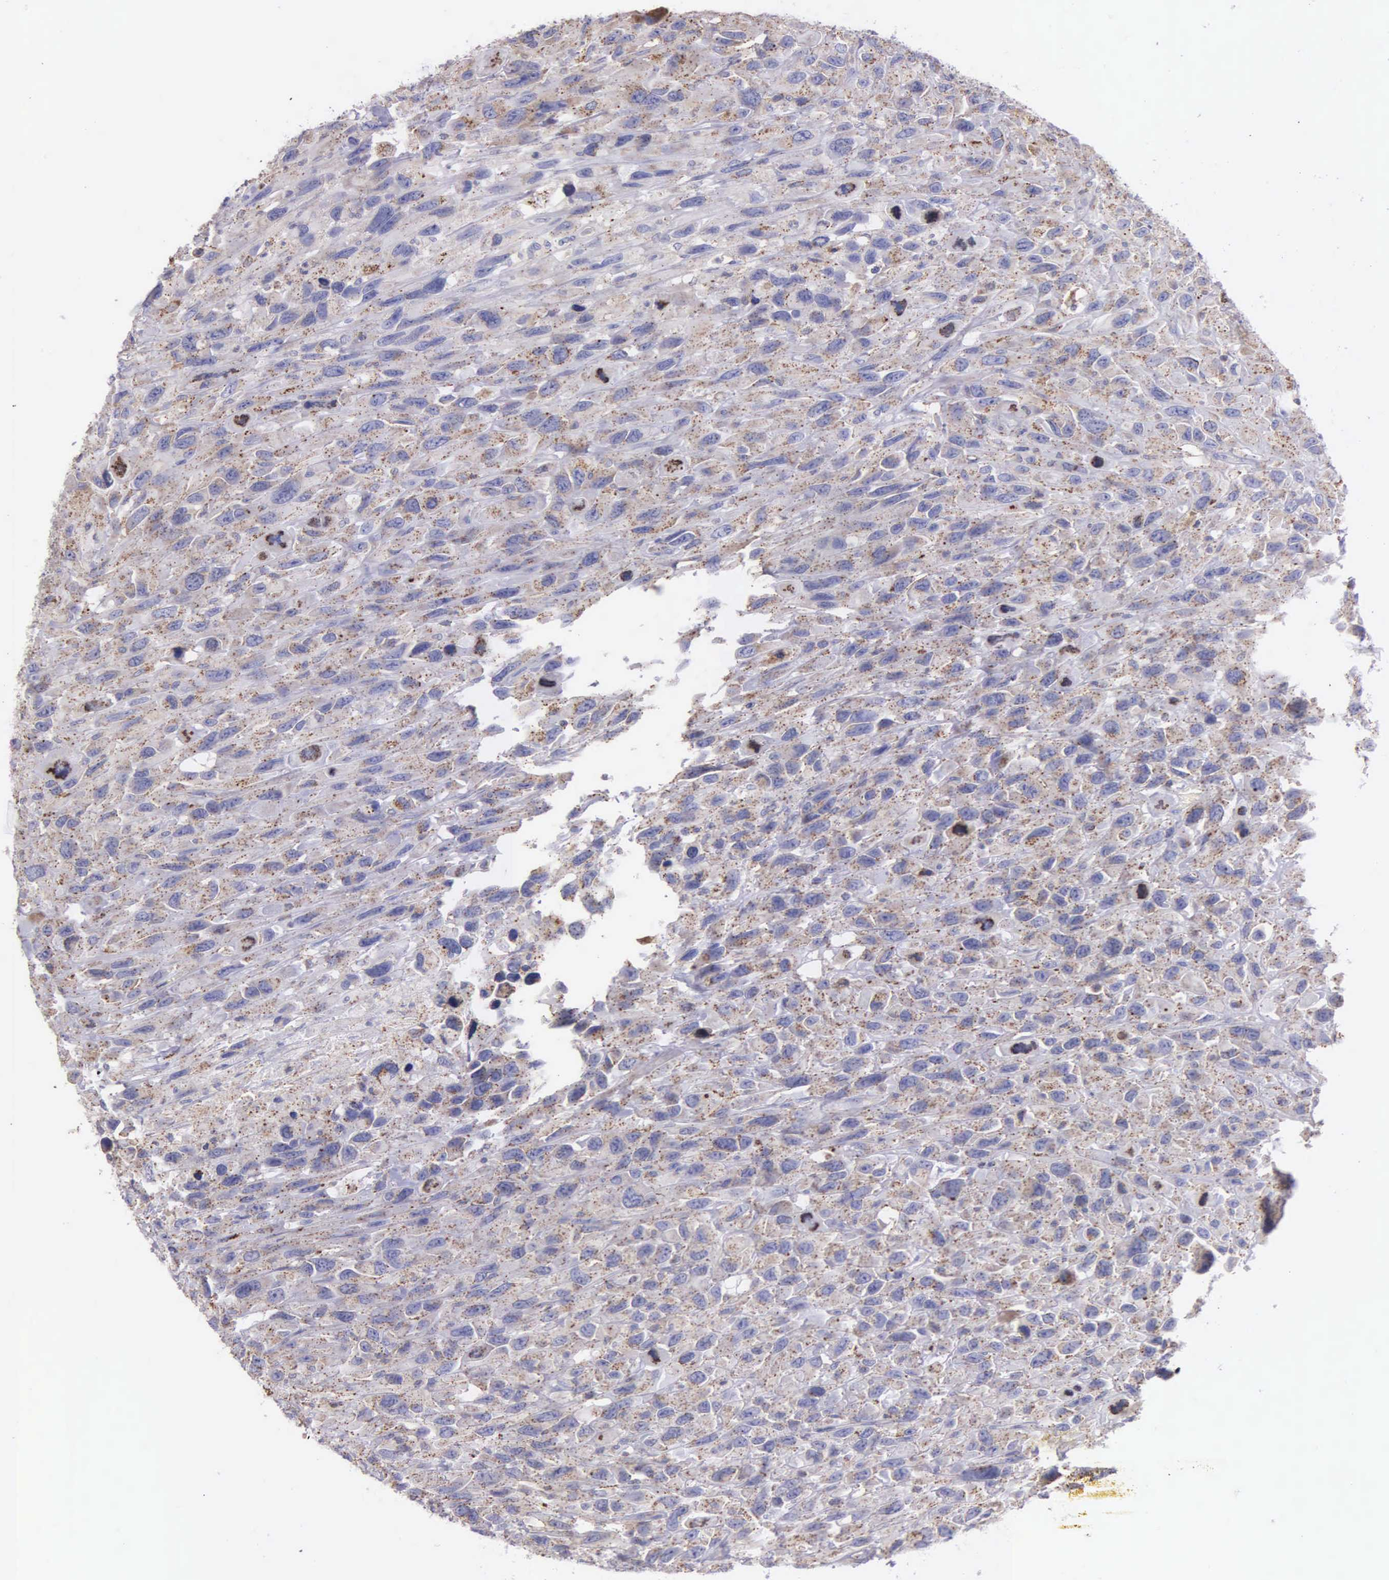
{"staining": {"intensity": "weak", "quantity": ">75%", "location": "cytoplasmic/membranous"}, "tissue": "renal cancer", "cell_type": "Tumor cells", "image_type": "cancer", "snomed": [{"axis": "morphology", "description": "Adenocarcinoma, NOS"}, {"axis": "topography", "description": "Kidney"}], "caption": "A histopathology image of human adenocarcinoma (renal) stained for a protein exhibits weak cytoplasmic/membranous brown staining in tumor cells.", "gene": "MIA2", "patient": {"sex": "male", "age": 79}}